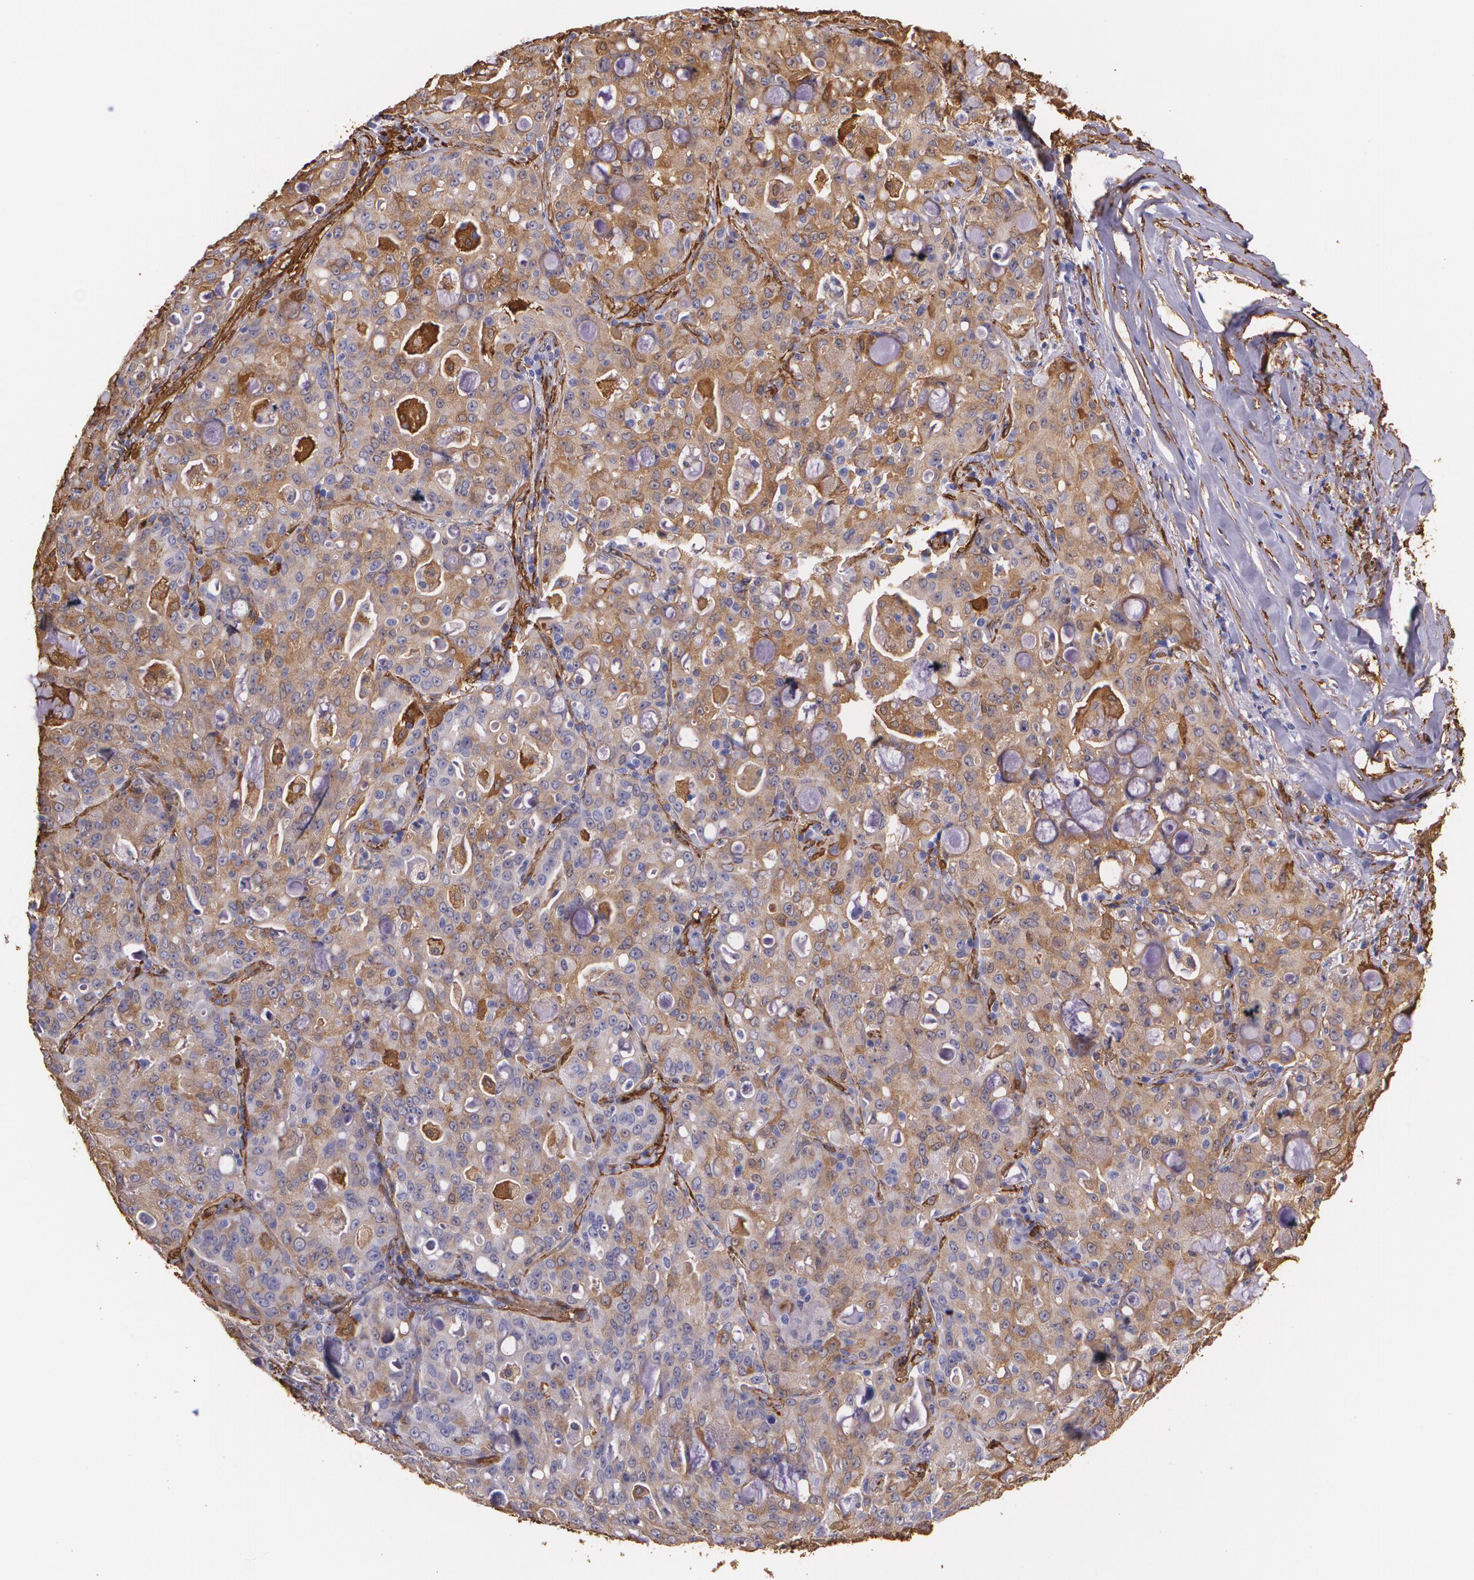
{"staining": {"intensity": "weak", "quantity": "25%-75%", "location": "cytoplasmic/membranous"}, "tissue": "lung cancer", "cell_type": "Tumor cells", "image_type": "cancer", "snomed": [{"axis": "morphology", "description": "Adenocarcinoma, NOS"}, {"axis": "topography", "description": "Lung"}], "caption": "Tumor cells reveal low levels of weak cytoplasmic/membranous positivity in about 25%-75% of cells in lung cancer (adenocarcinoma).", "gene": "MMP2", "patient": {"sex": "female", "age": 44}}